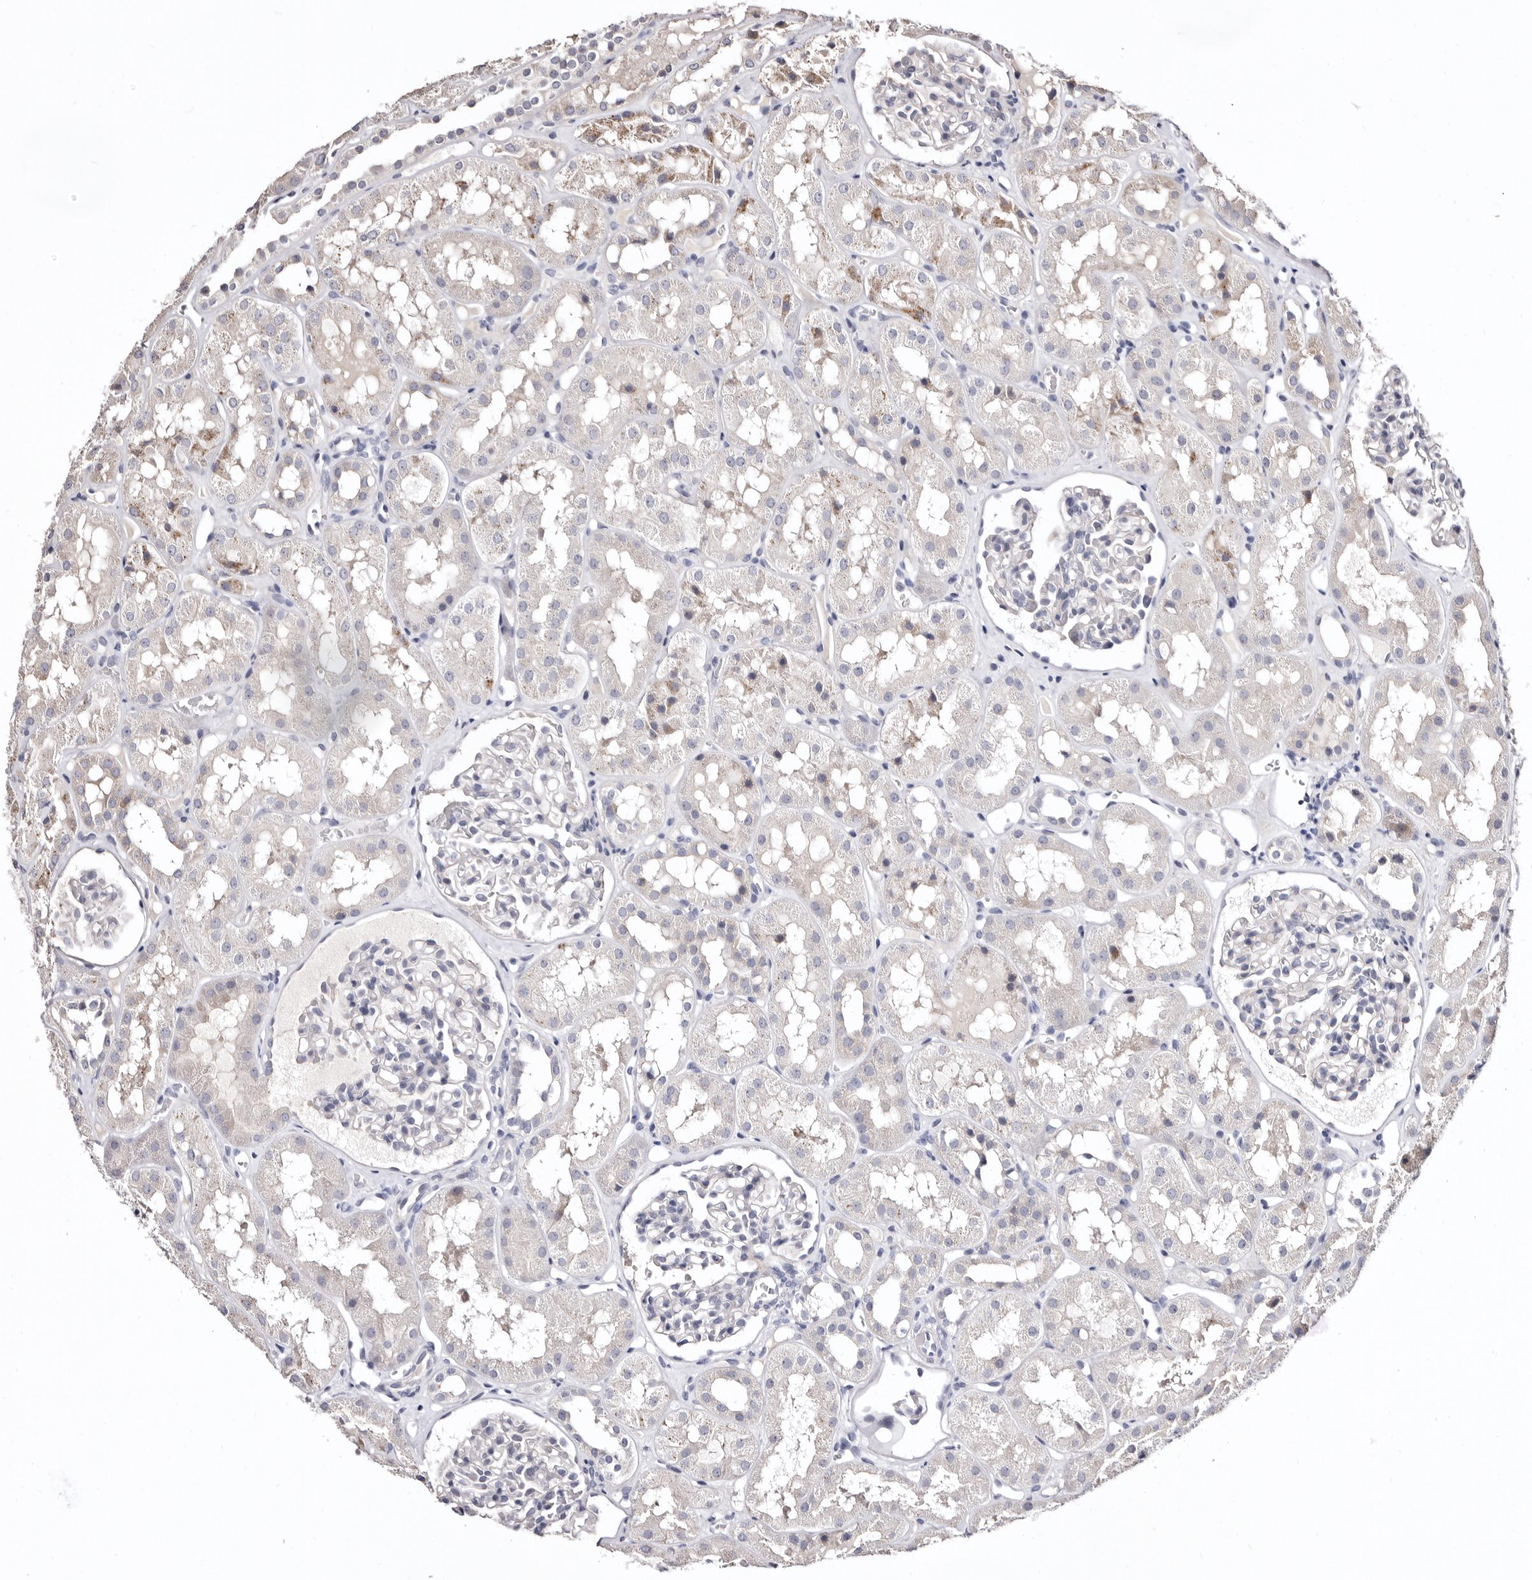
{"staining": {"intensity": "negative", "quantity": "none", "location": "none"}, "tissue": "kidney", "cell_type": "Cells in glomeruli", "image_type": "normal", "snomed": [{"axis": "morphology", "description": "Normal tissue, NOS"}, {"axis": "topography", "description": "Kidney"}], "caption": "High power microscopy histopathology image of an immunohistochemistry (IHC) micrograph of benign kidney, revealing no significant expression in cells in glomeruli.", "gene": "CDCA8", "patient": {"sex": "male", "age": 16}}